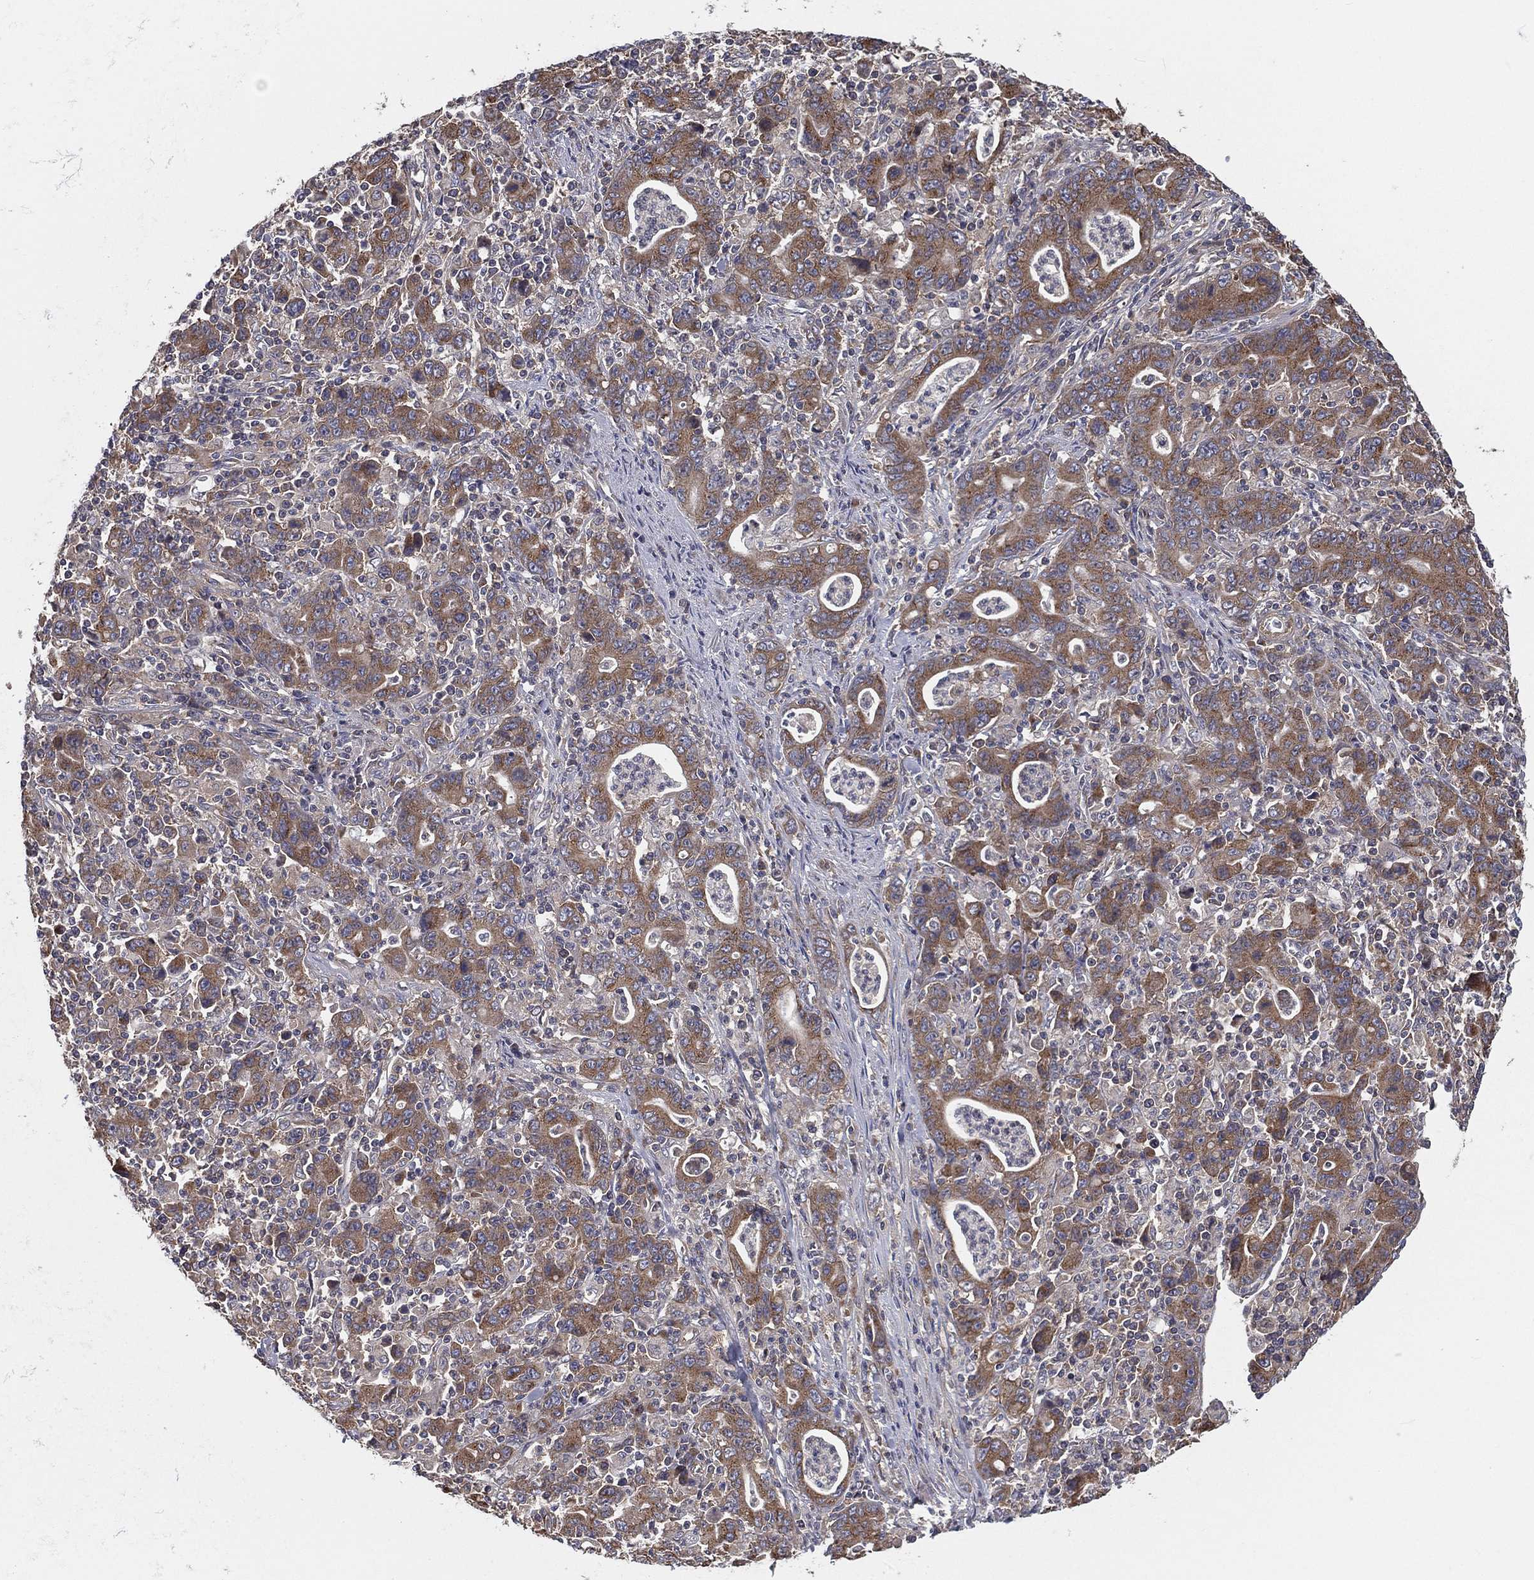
{"staining": {"intensity": "moderate", "quantity": ">75%", "location": "cytoplasmic/membranous"}, "tissue": "stomach cancer", "cell_type": "Tumor cells", "image_type": "cancer", "snomed": [{"axis": "morphology", "description": "Adenocarcinoma, NOS"}, {"axis": "topography", "description": "Stomach, upper"}], "caption": "IHC of human stomach cancer (adenocarcinoma) reveals medium levels of moderate cytoplasmic/membranous positivity in about >75% of tumor cells. The staining is performed using DAB brown chromogen to label protein expression. The nuclei are counter-stained blue using hematoxylin.", "gene": "EIF2B5", "patient": {"sex": "male", "age": 69}}